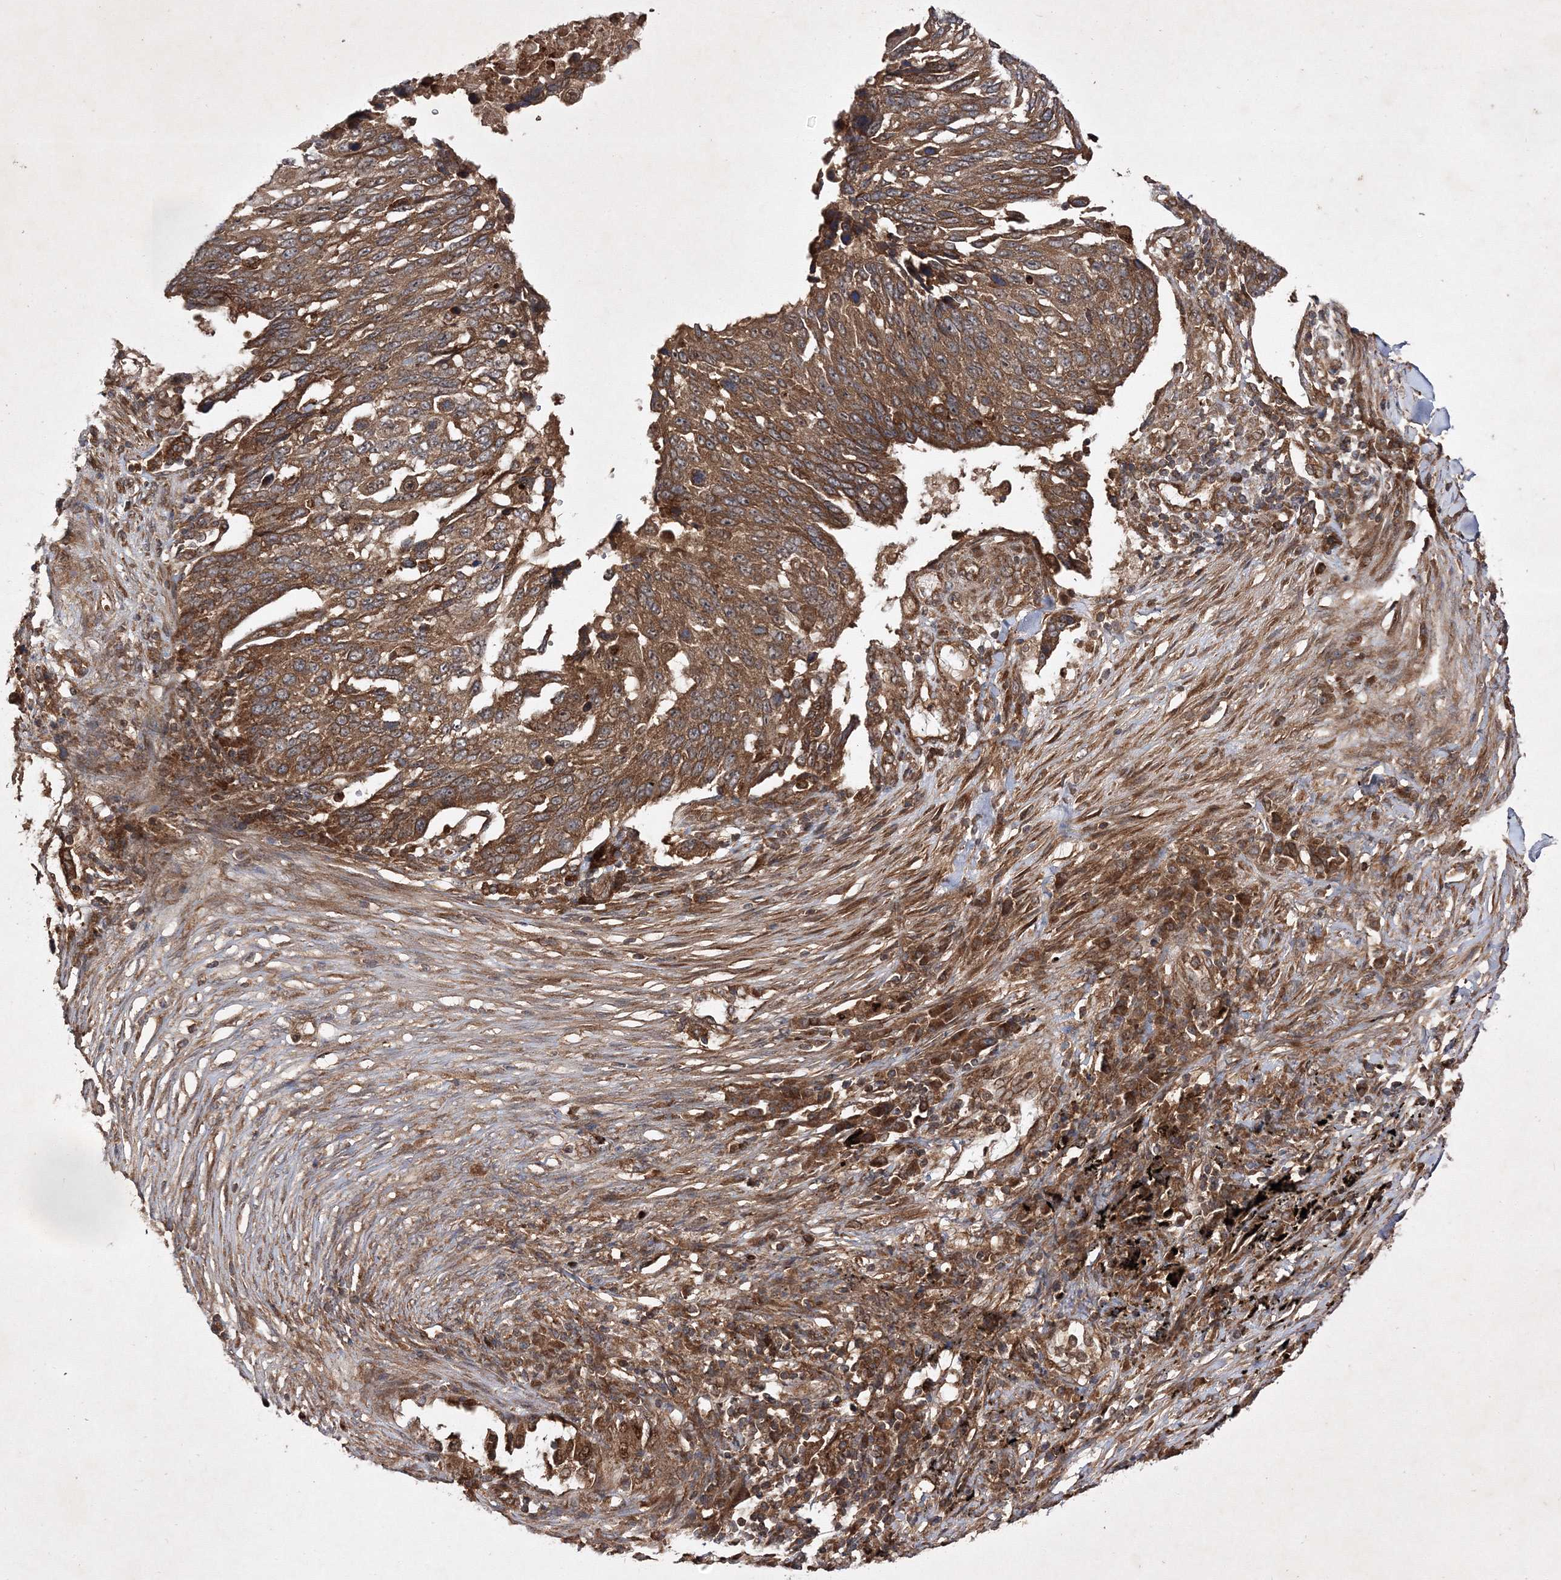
{"staining": {"intensity": "moderate", "quantity": ">75%", "location": "cytoplasmic/membranous"}, "tissue": "lung cancer", "cell_type": "Tumor cells", "image_type": "cancer", "snomed": [{"axis": "morphology", "description": "Squamous cell carcinoma, NOS"}, {"axis": "topography", "description": "Lung"}], "caption": "Immunohistochemical staining of human lung squamous cell carcinoma exhibits moderate cytoplasmic/membranous protein staining in approximately >75% of tumor cells.", "gene": "DNAJC13", "patient": {"sex": "male", "age": 66}}